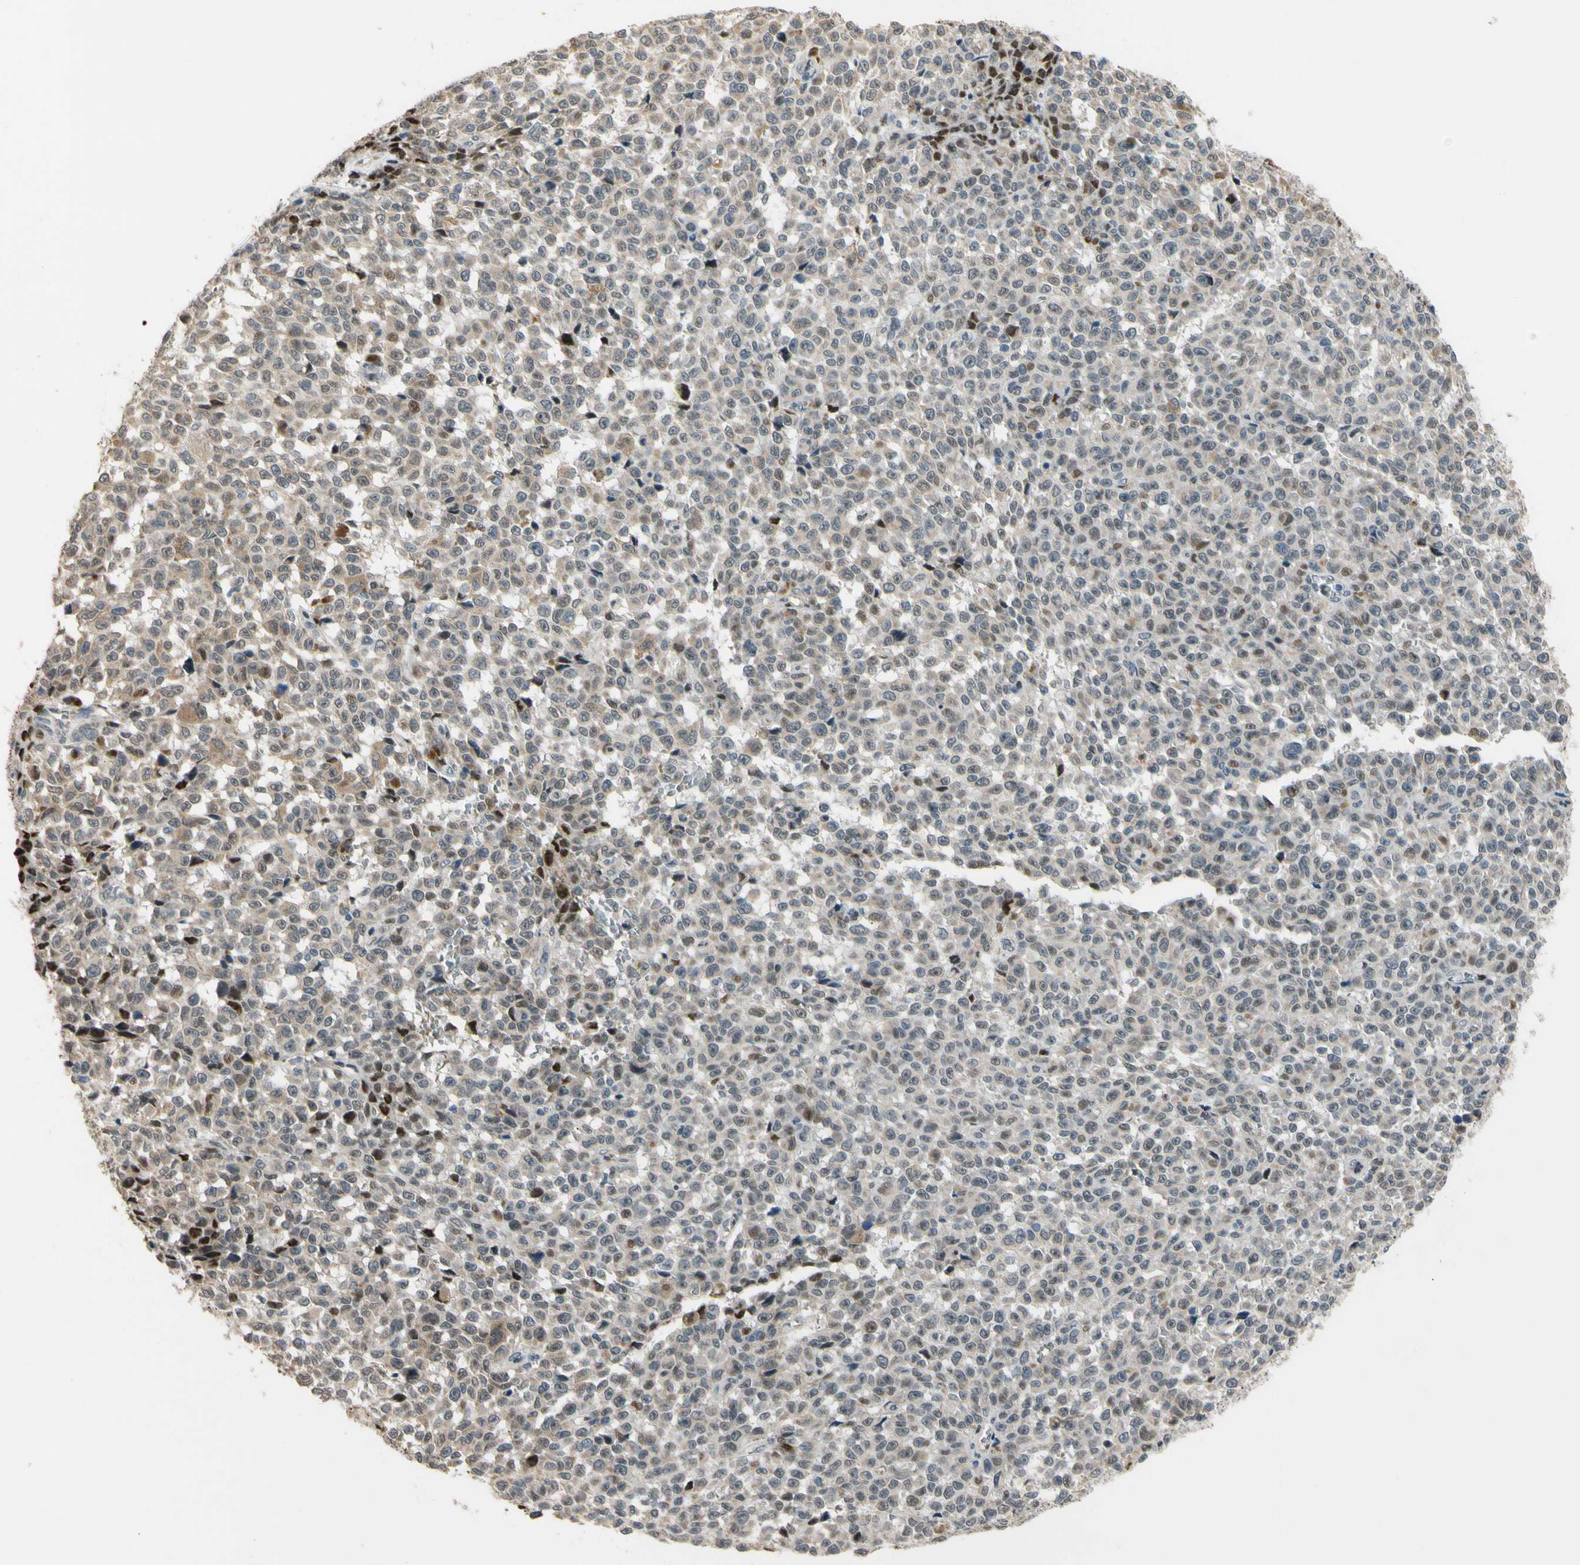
{"staining": {"intensity": "moderate", "quantity": "25%-75%", "location": "nuclear"}, "tissue": "melanoma", "cell_type": "Tumor cells", "image_type": "cancer", "snomed": [{"axis": "morphology", "description": "Malignant melanoma, NOS"}, {"axis": "topography", "description": "Skin"}], "caption": "Melanoma stained with immunohistochemistry (IHC) exhibits moderate nuclear expression in approximately 25%-75% of tumor cells.", "gene": "ZNF184", "patient": {"sex": "female", "age": 82}}